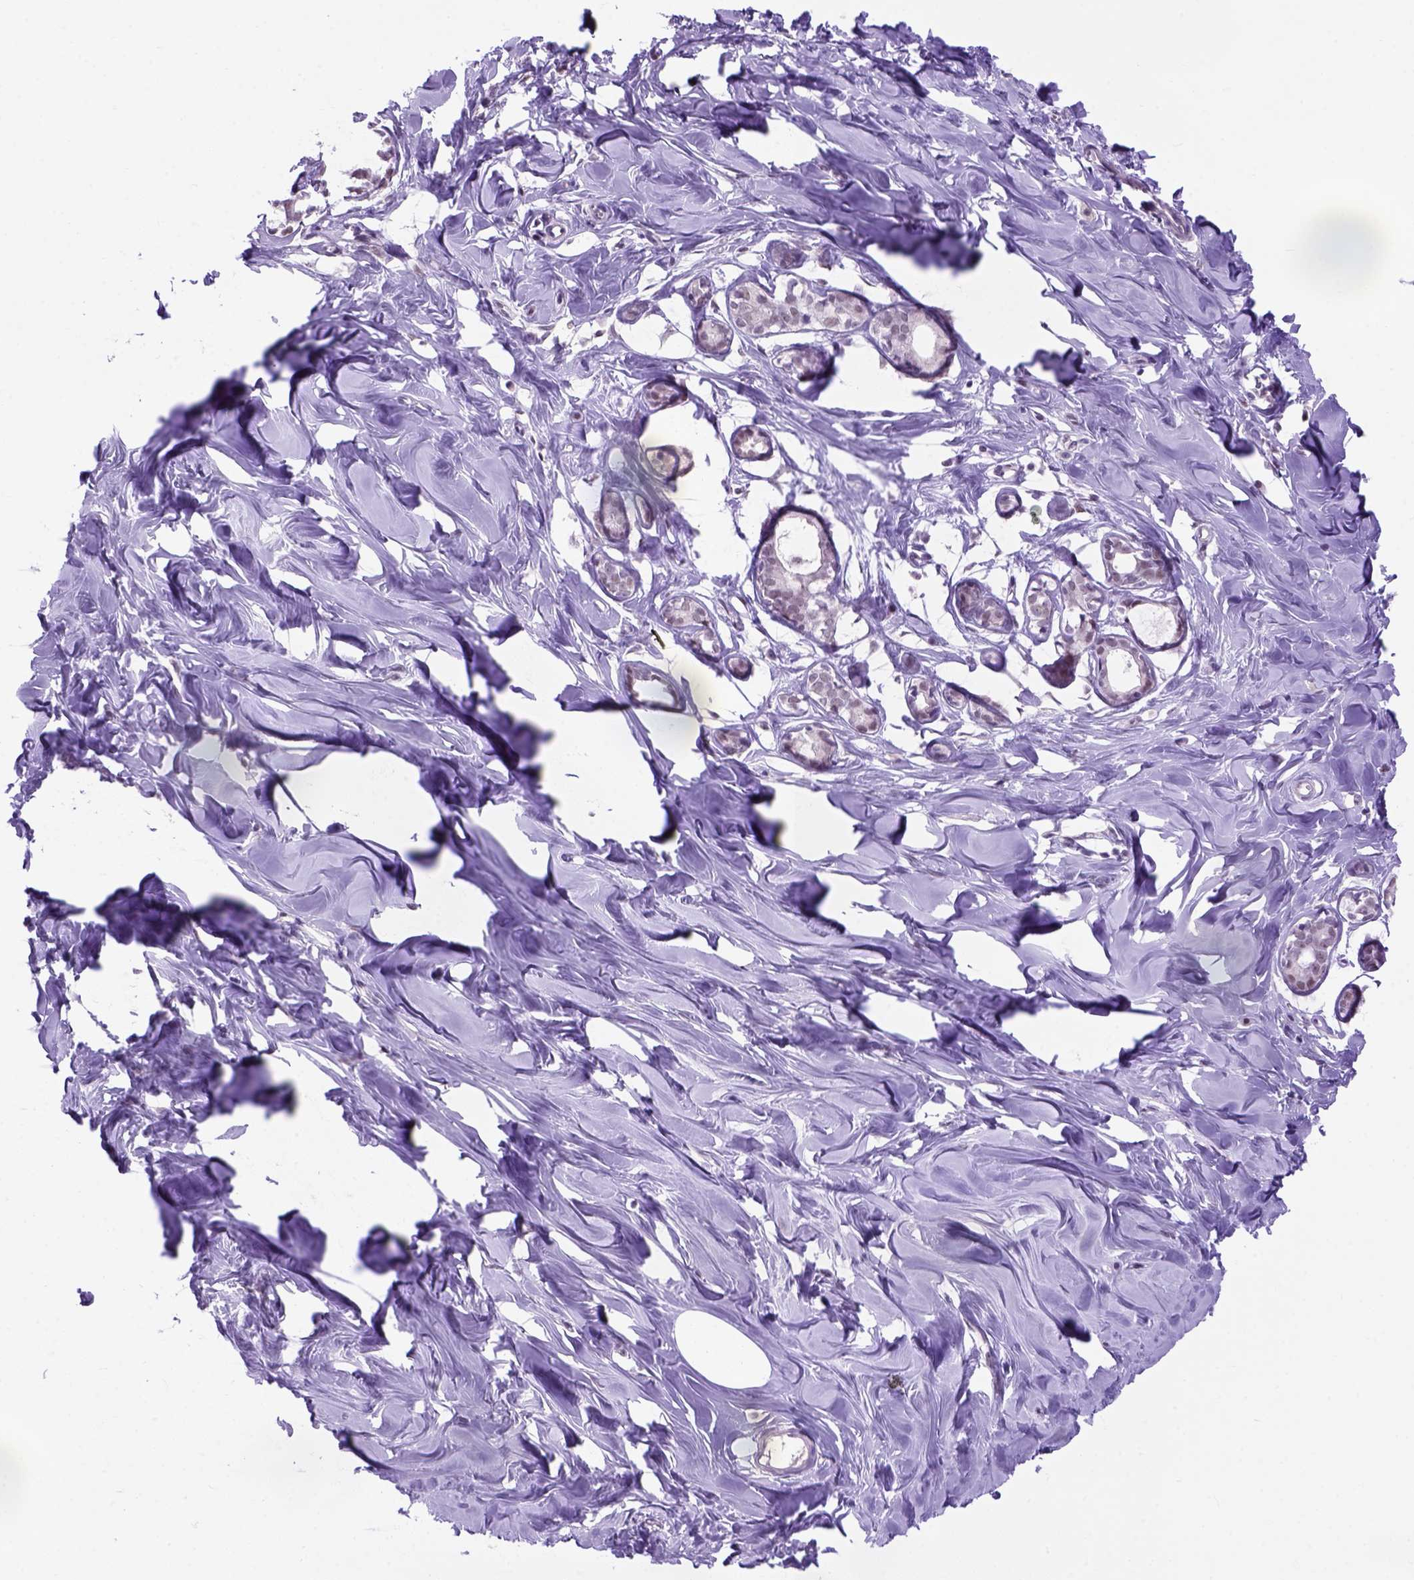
{"staining": {"intensity": "weak", "quantity": "25%-75%", "location": "nuclear"}, "tissue": "breast", "cell_type": "Adipocytes", "image_type": "normal", "snomed": [{"axis": "morphology", "description": "Normal tissue, NOS"}, {"axis": "topography", "description": "Breast"}], "caption": "Immunohistochemical staining of normal human breast shows weak nuclear protein positivity in approximately 25%-75% of adipocytes.", "gene": "TBPL1", "patient": {"sex": "female", "age": 27}}